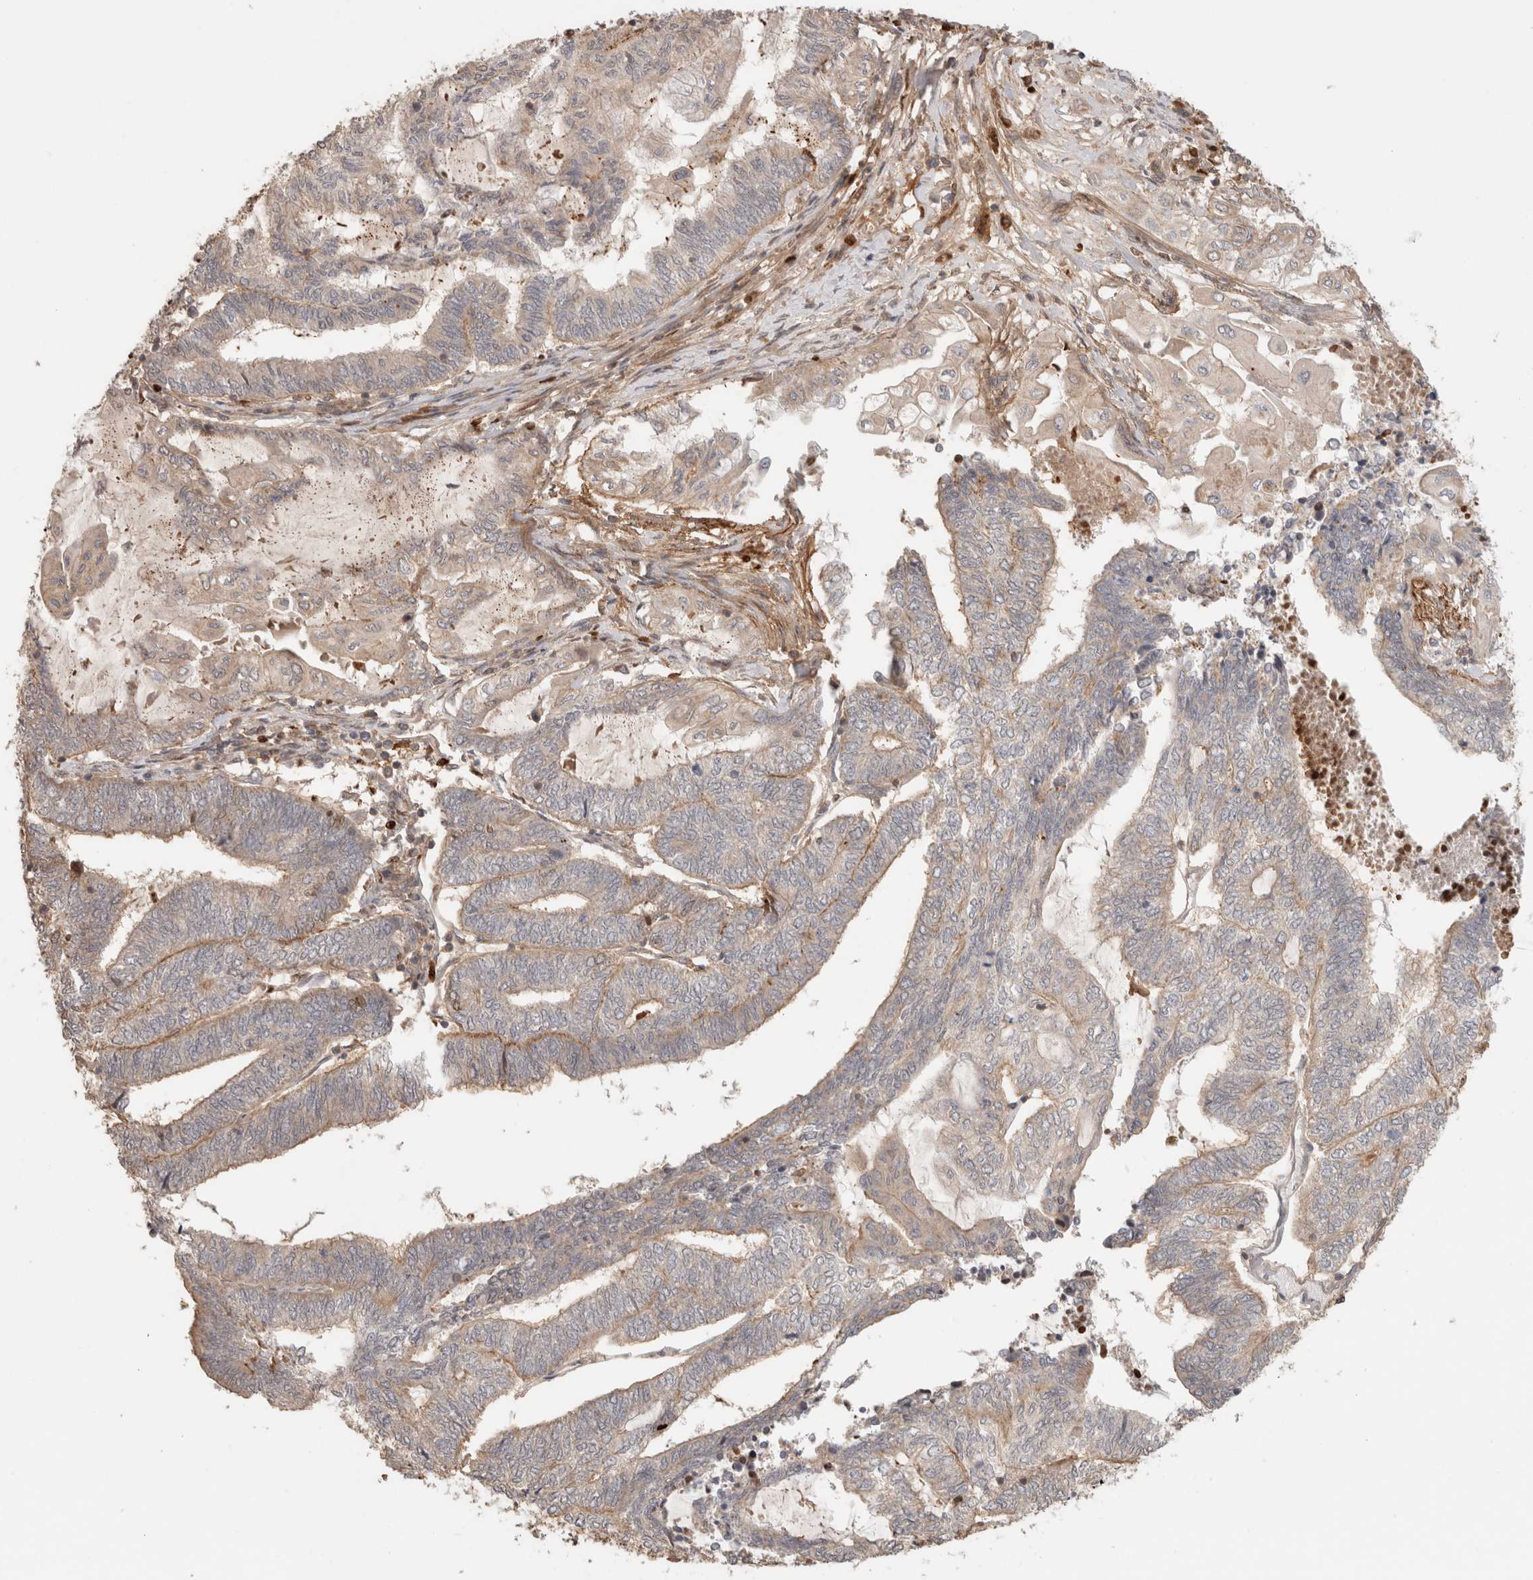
{"staining": {"intensity": "weak", "quantity": "25%-75%", "location": "cytoplasmic/membranous,nuclear"}, "tissue": "endometrial cancer", "cell_type": "Tumor cells", "image_type": "cancer", "snomed": [{"axis": "morphology", "description": "Adenocarcinoma, NOS"}, {"axis": "topography", "description": "Uterus"}, {"axis": "topography", "description": "Endometrium"}], "caption": "Endometrial adenocarcinoma tissue reveals weak cytoplasmic/membranous and nuclear staining in about 25%-75% of tumor cells, visualized by immunohistochemistry.", "gene": "HSPG2", "patient": {"sex": "female", "age": 70}}